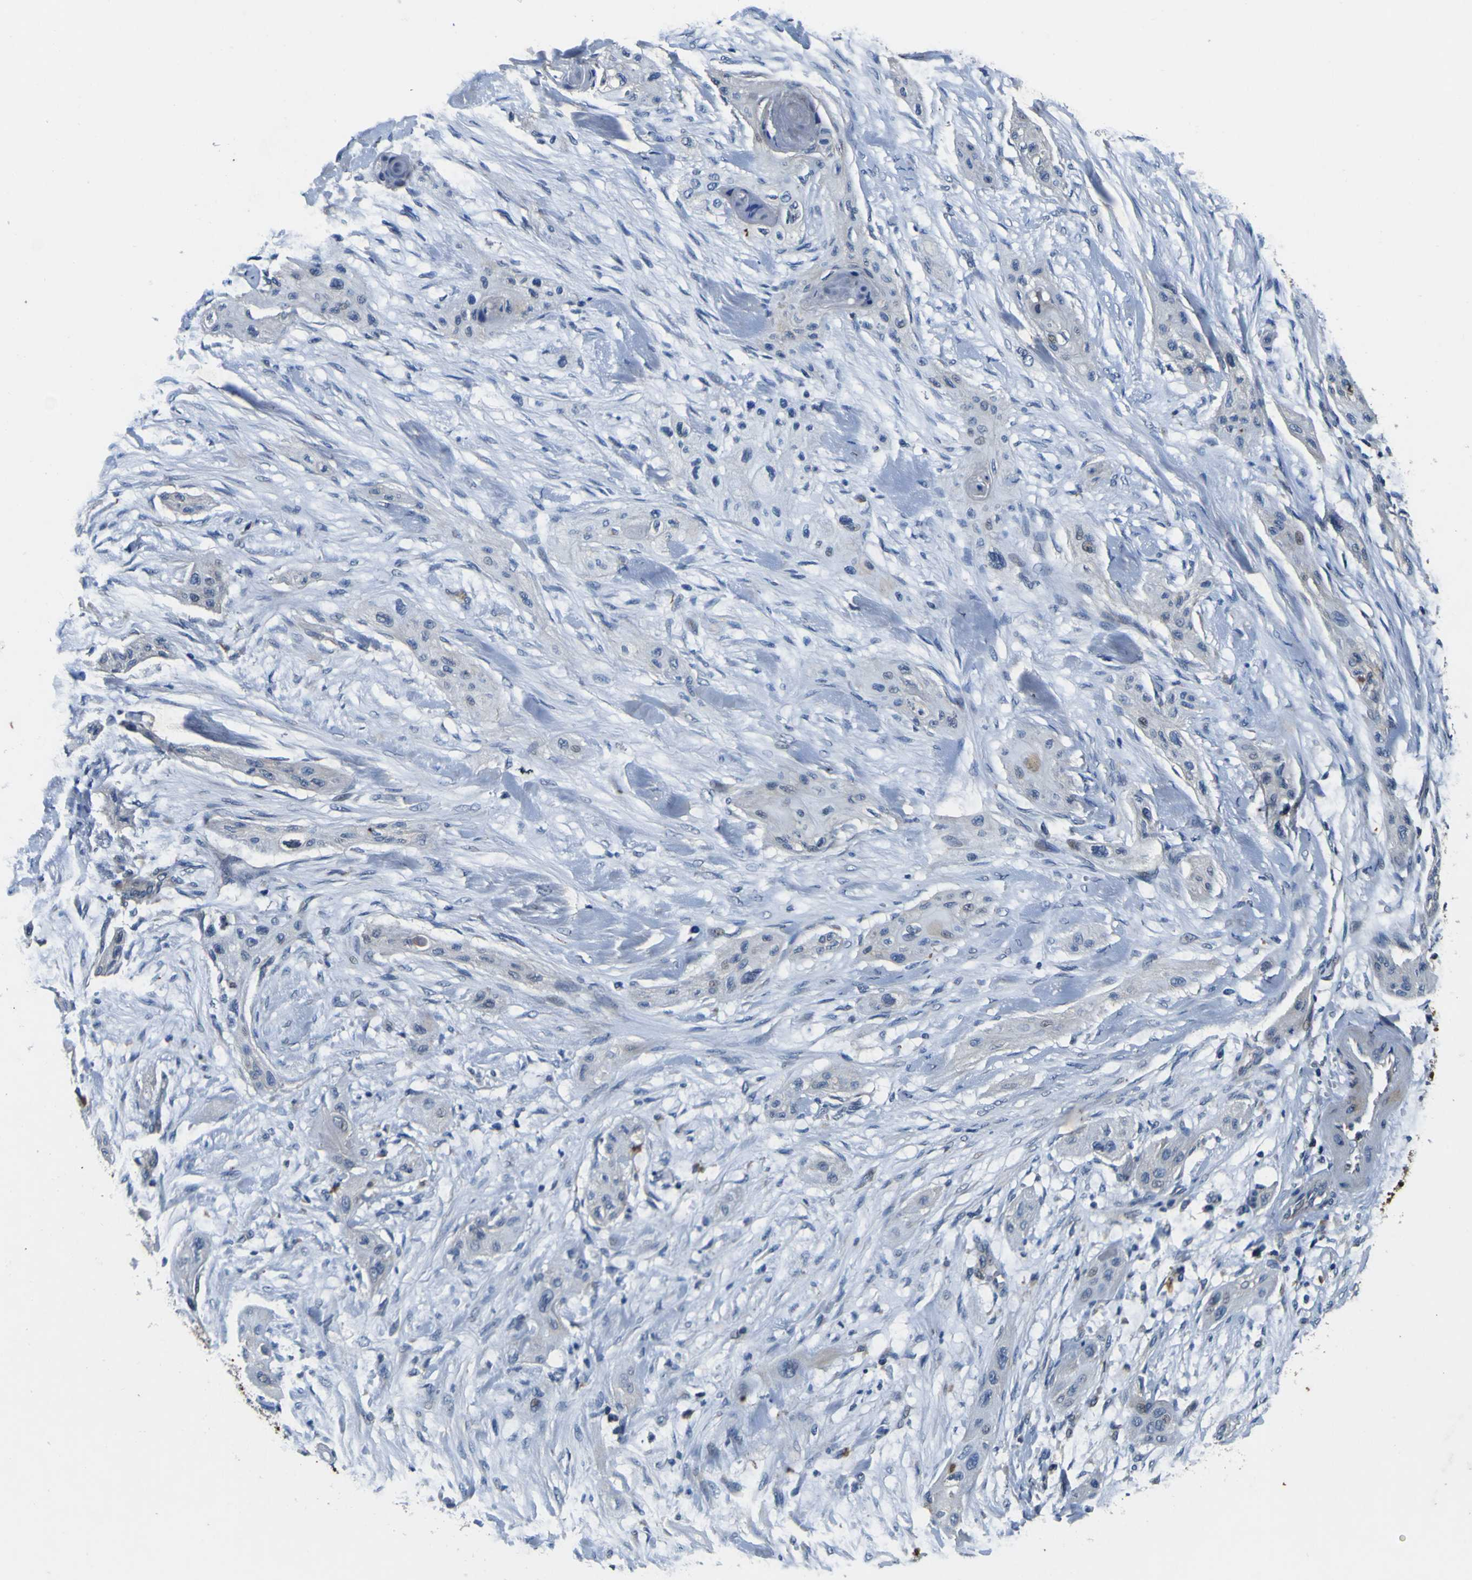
{"staining": {"intensity": "weak", "quantity": "<25%", "location": "cytoplasmic/membranous"}, "tissue": "lung cancer", "cell_type": "Tumor cells", "image_type": "cancer", "snomed": [{"axis": "morphology", "description": "Squamous cell carcinoma, NOS"}, {"axis": "topography", "description": "Lung"}], "caption": "Tumor cells show no significant positivity in squamous cell carcinoma (lung).", "gene": "EPHB4", "patient": {"sex": "female", "age": 47}}